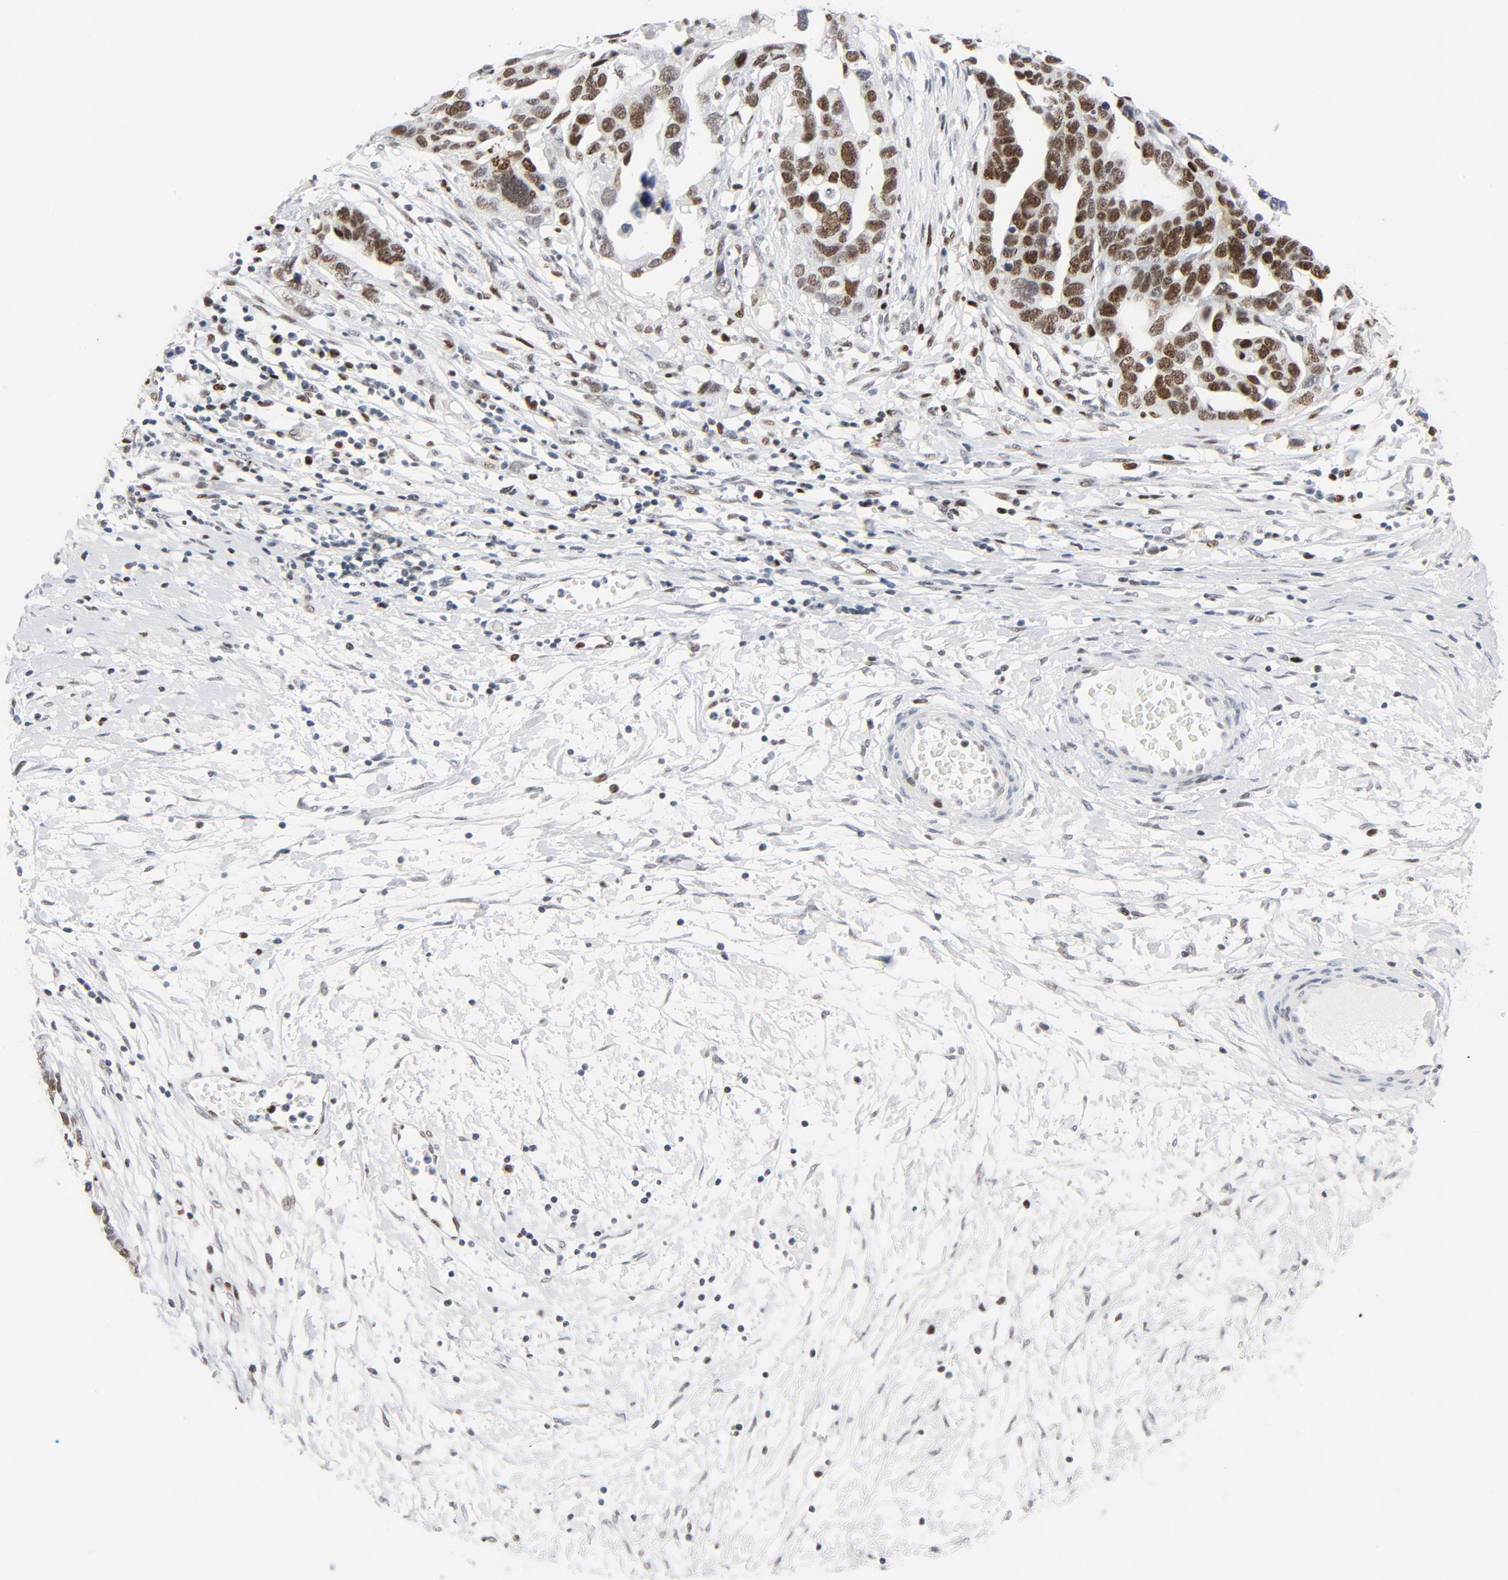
{"staining": {"intensity": "moderate", "quantity": ">75%", "location": "nuclear"}, "tissue": "ovarian cancer", "cell_type": "Tumor cells", "image_type": "cancer", "snomed": [{"axis": "morphology", "description": "Cystadenocarcinoma, serous, NOS"}, {"axis": "topography", "description": "Ovary"}], "caption": "Immunohistochemistry (DAB (3,3'-diaminobenzidine)) staining of human ovarian cancer (serous cystadenocarcinoma) displays moderate nuclear protein staining in about >75% of tumor cells. (brown staining indicates protein expression, while blue staining denotes nuclei).", "gene": "POLD1", "patient": {"sex": "female", "age": 54}}